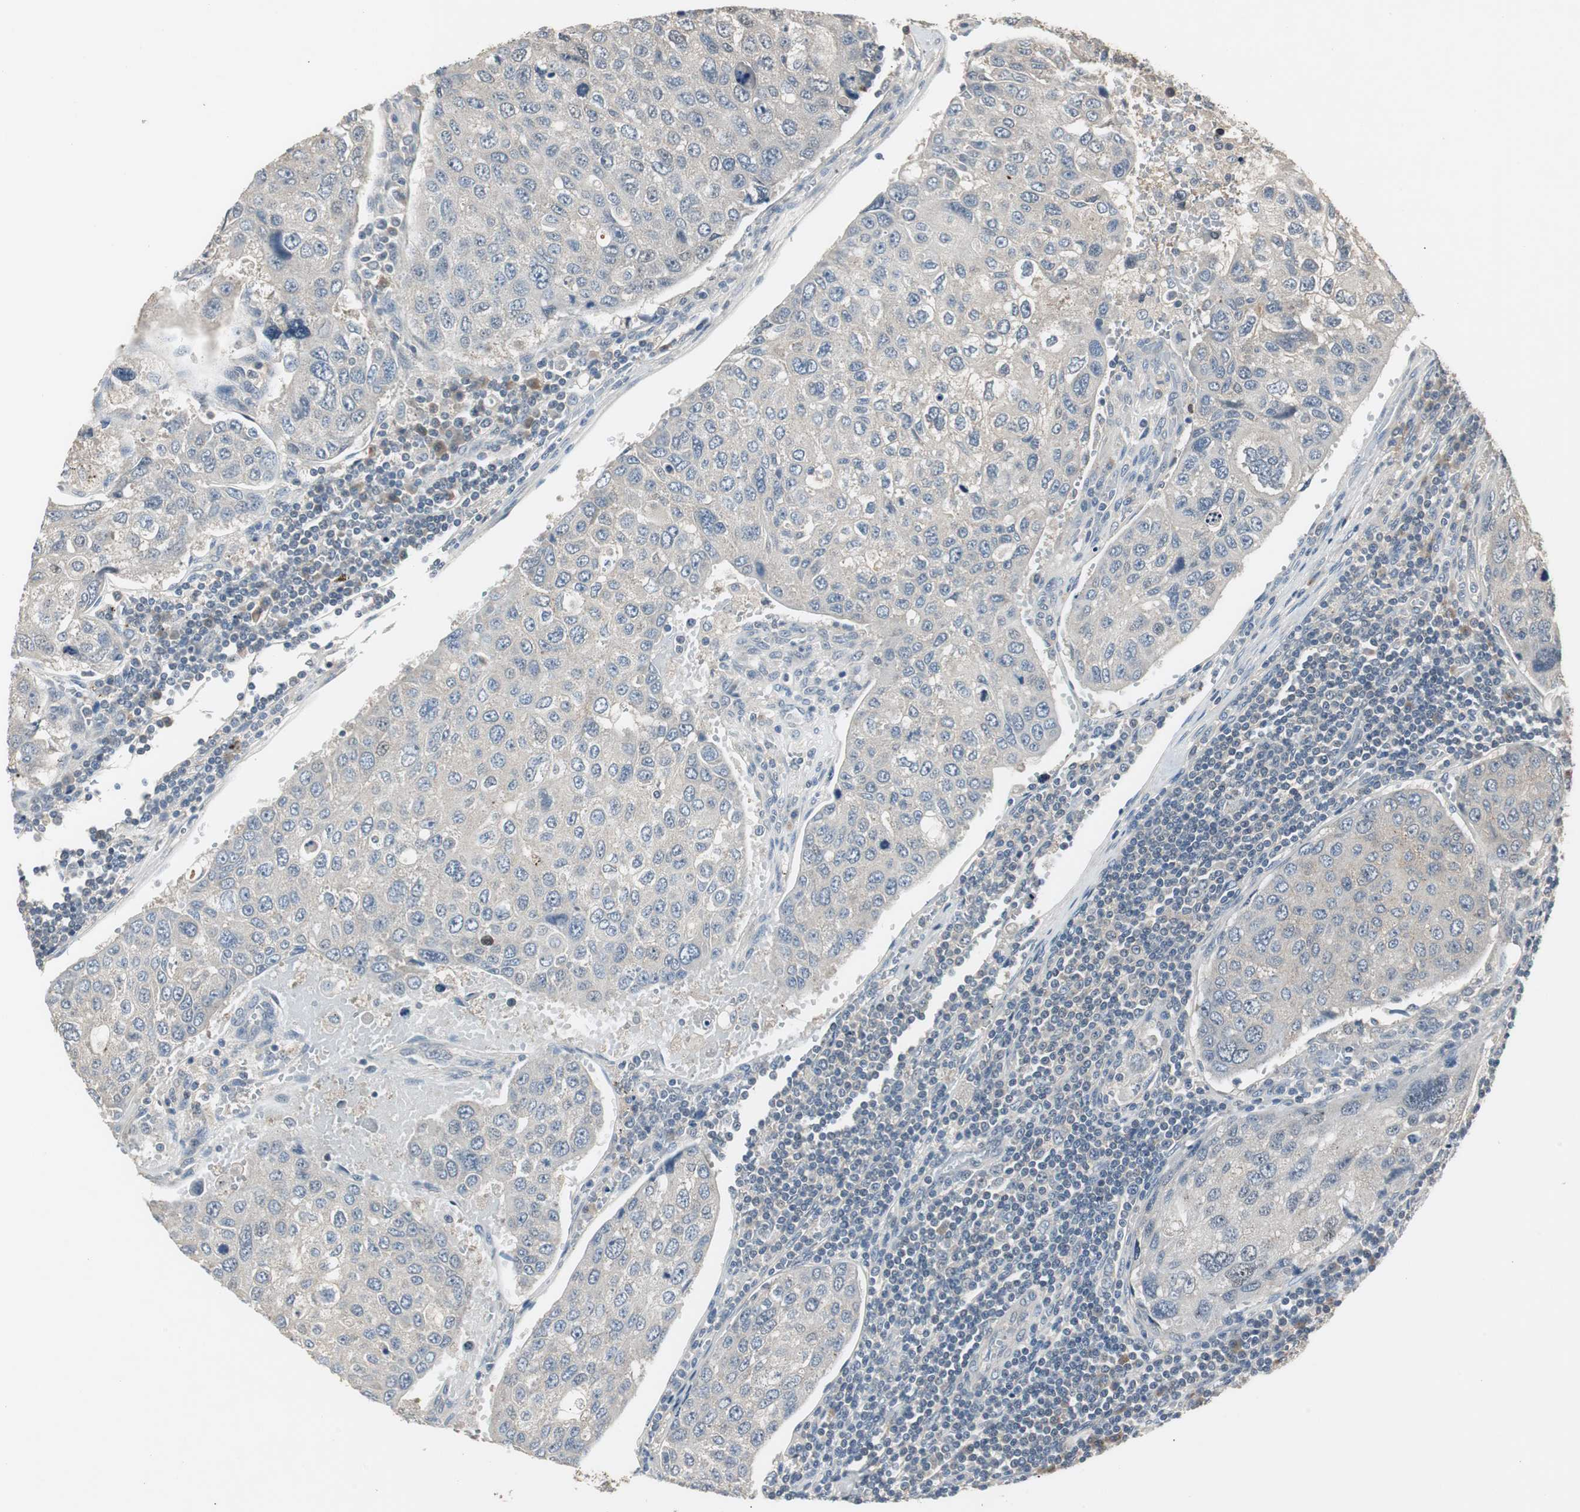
{"staining": {"intensity": "weak", "quantity": "<25%", "location": "cytoplasmic/membranous"}, "tissue": "urothelial cancer", "cell_type": "Tumor cells", "image_type": "cancer", "snomed": [{"axis": "morphology", "description": "Urothelial carcinoma, High grade"}, {"axis": "topography", "description": "Lymph node"}, {"axis": "topography", "description": "Urinary bladder"}], "caption": "There is no significant staining in tumor cells of high-grade urothelial carcinoma. The staining is performed using DAB (3,3'-diaminobenzidine) brown chromogen with nuclei counter-stained in using hematoxylin.", "gene": "PTPRN2", "patient": {"sex": "male", "age": 51}}